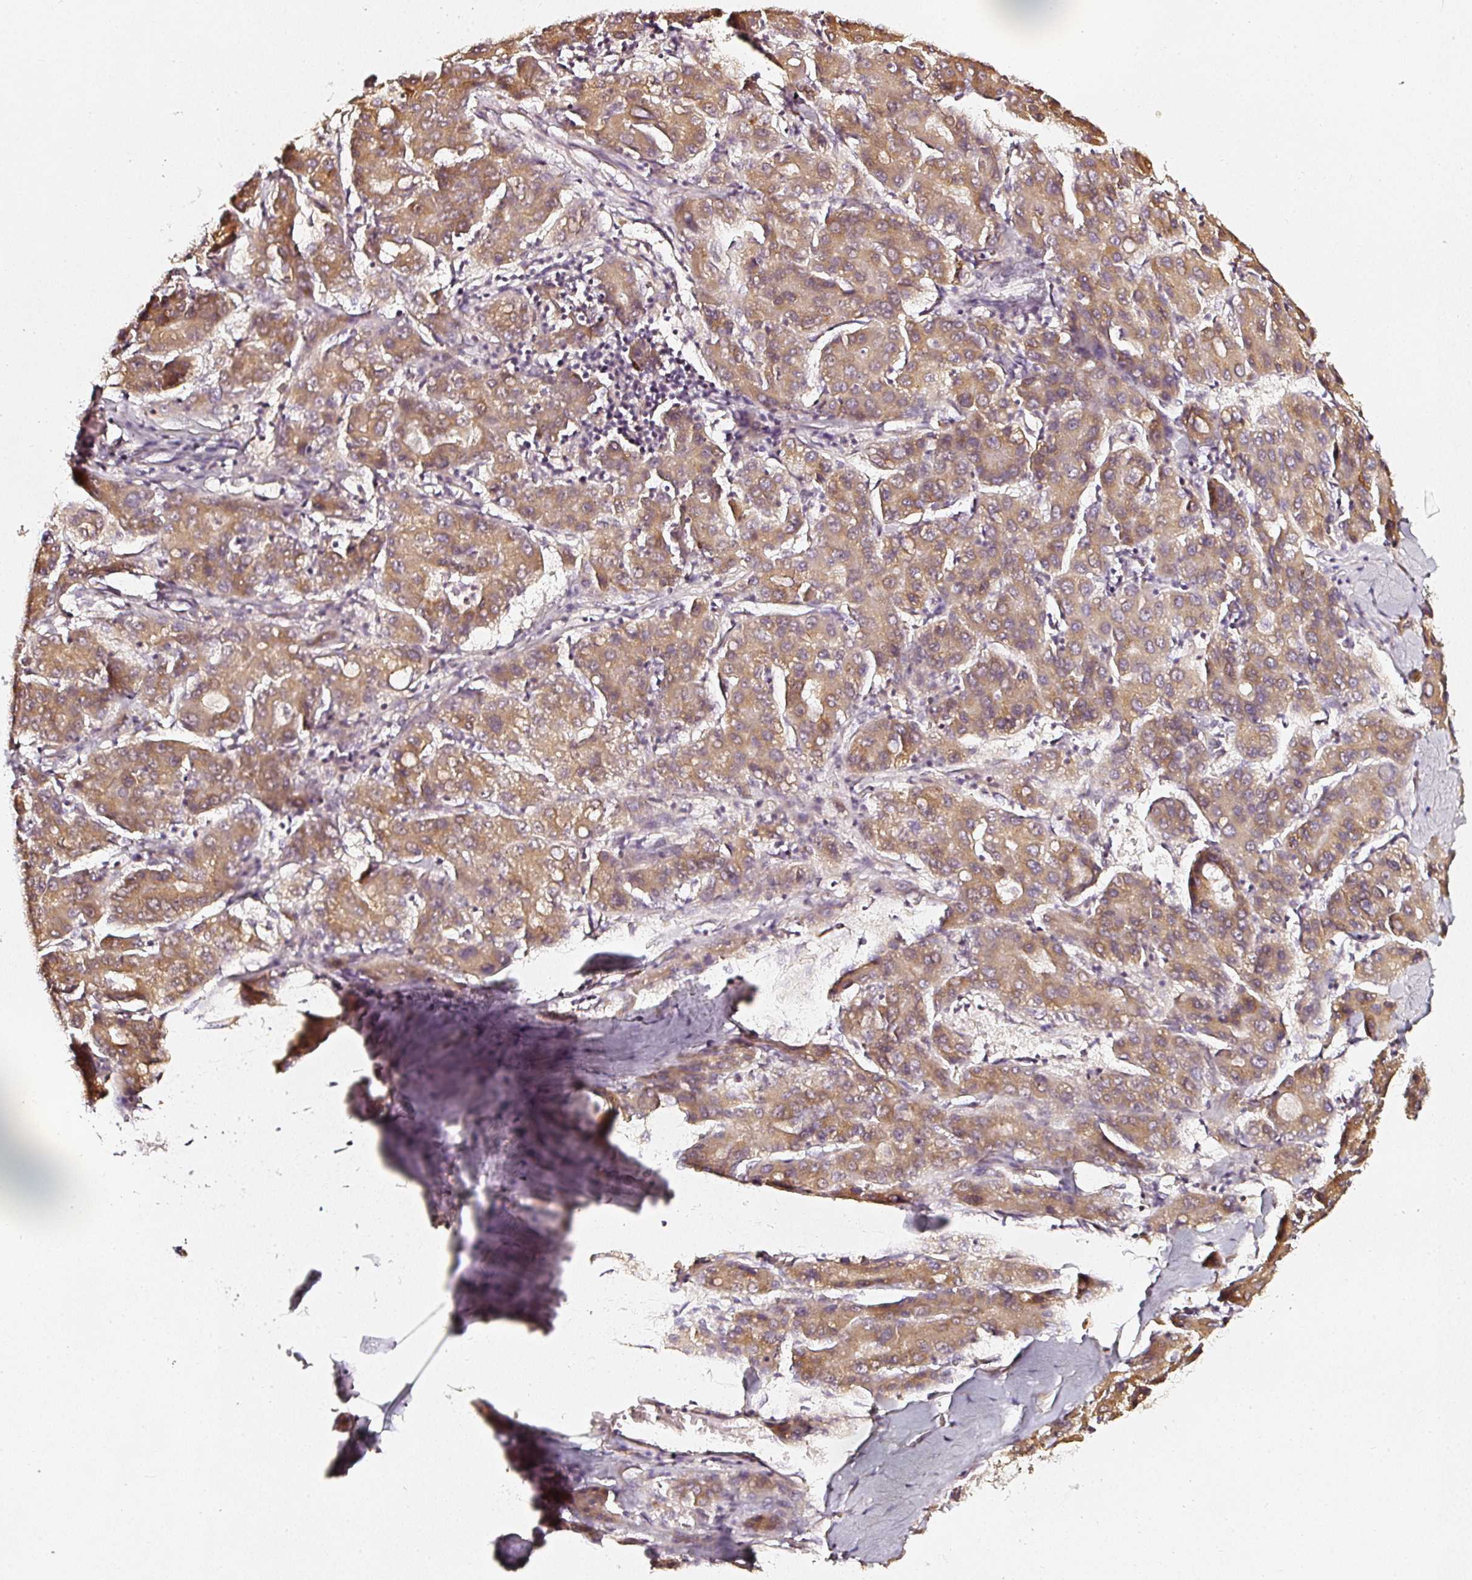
{"staining": {"intensity": "moderate", "quantity": ">75%", "location": "cytoplasmic/membranous"}, "tissue": "liver cancer", "cell_type": "Tumor cells", "image_type": "cancer", "snomed": [{"axis": "morphology", "description": "Carcinoma, Hepatocellular, NOS"}, {"axis": "topography", "description": "Liver"}], "caption": "A photomicrograph of human hepatocellular carcinoma (liver) stained for a protein shows moderate cytoplasmic/membranous brown staining in tumor cells.", "gene": "NTRK1", "patient": {"sex": "male", "age": 65}}